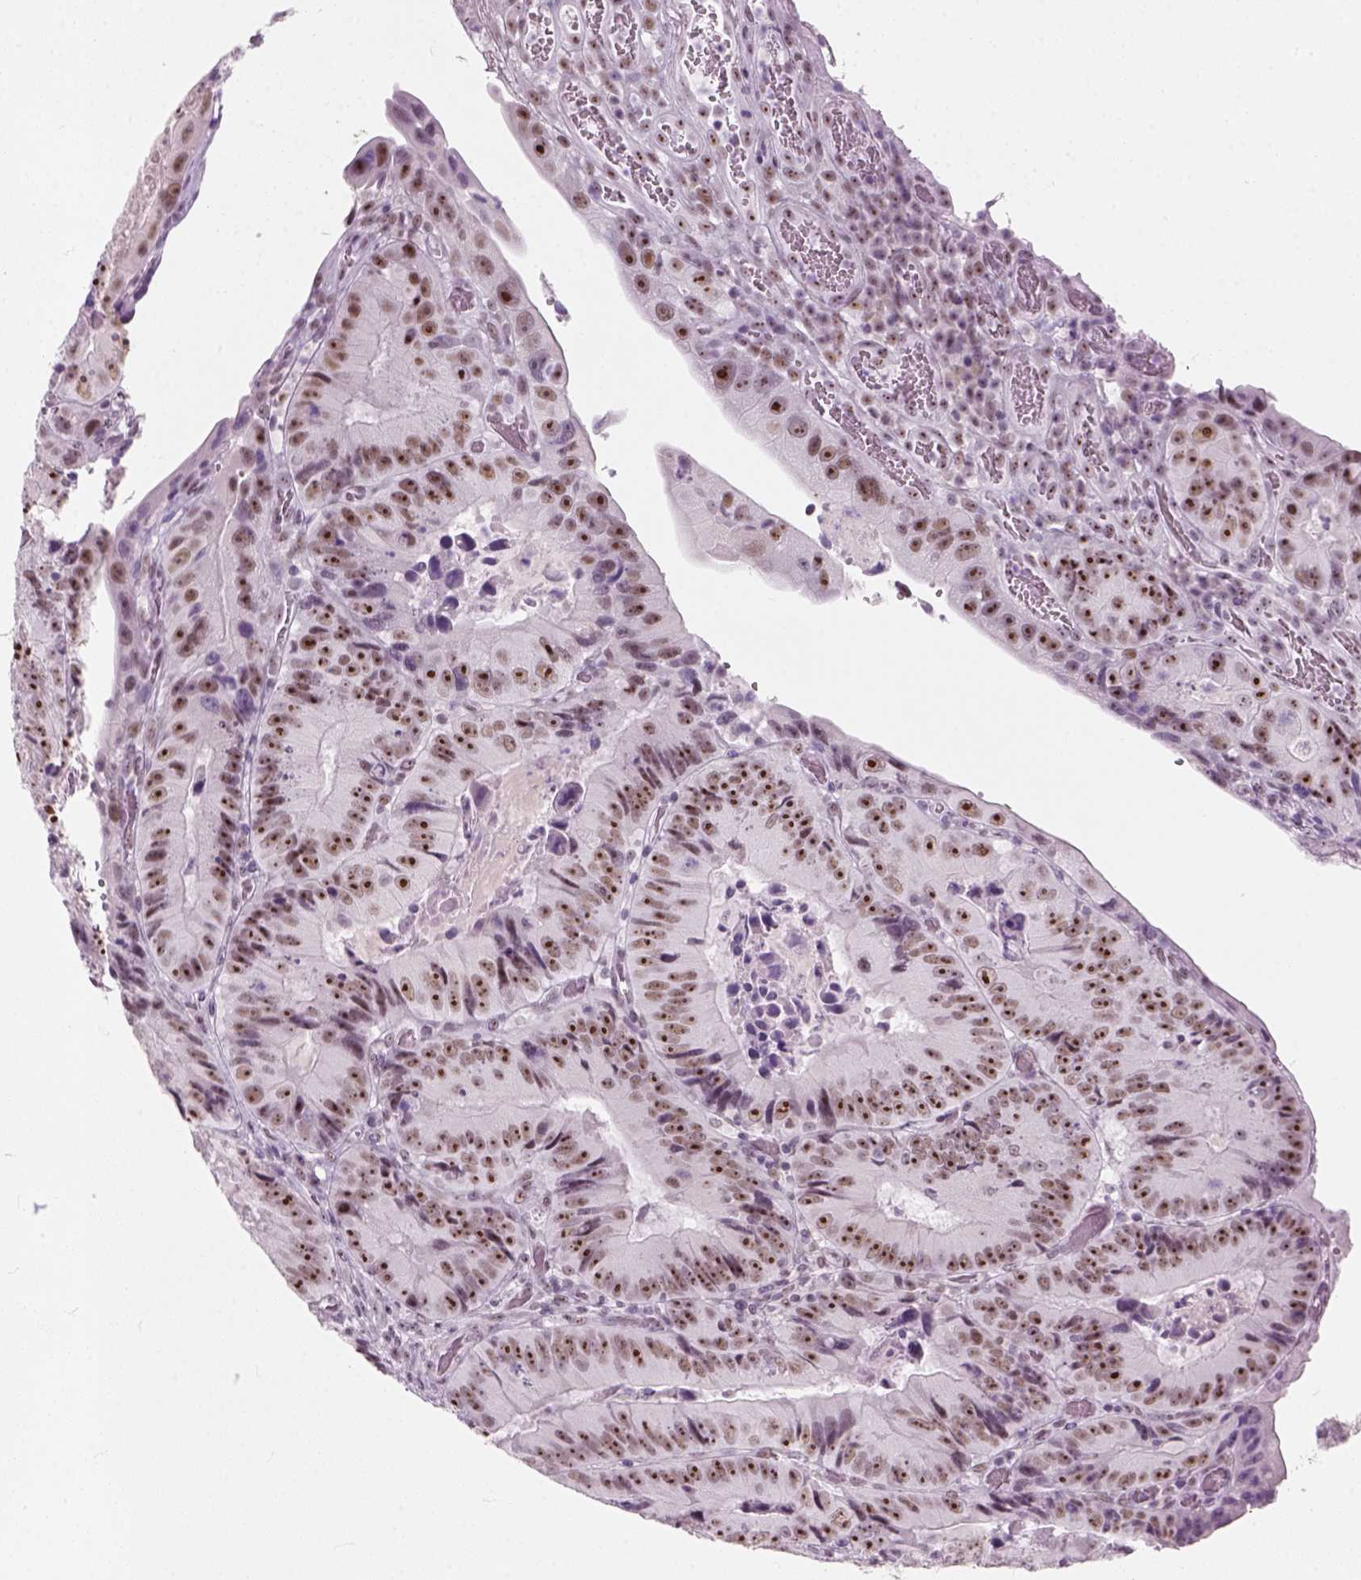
{"staining": {"intensity": "strong", "quantity": ">75%", "location": "nuclear"}, "tissue": "colorectal cancer", "cell_type": "Tumor cells", "image_type": "cancer", "snomed": [{"axis": "morphology", "description": "Adenocarcinoma, NOS"}, {"axis": "topography", "description": "Colon"}], "caption": "The histopathology image displays a brown stain indicating the presence of a protein in the nuclear of tumor cells in colorectal adenocarcinoma. The staining was performed using DAB (3,3'-diaminobenzidine) to visualize the protein expression in brown, while the nuclei were stained in blue with hematoxylin (Magnification: 20x).", "gene": "ZNF865", "patient": {"sex": "female", "age": 86}}